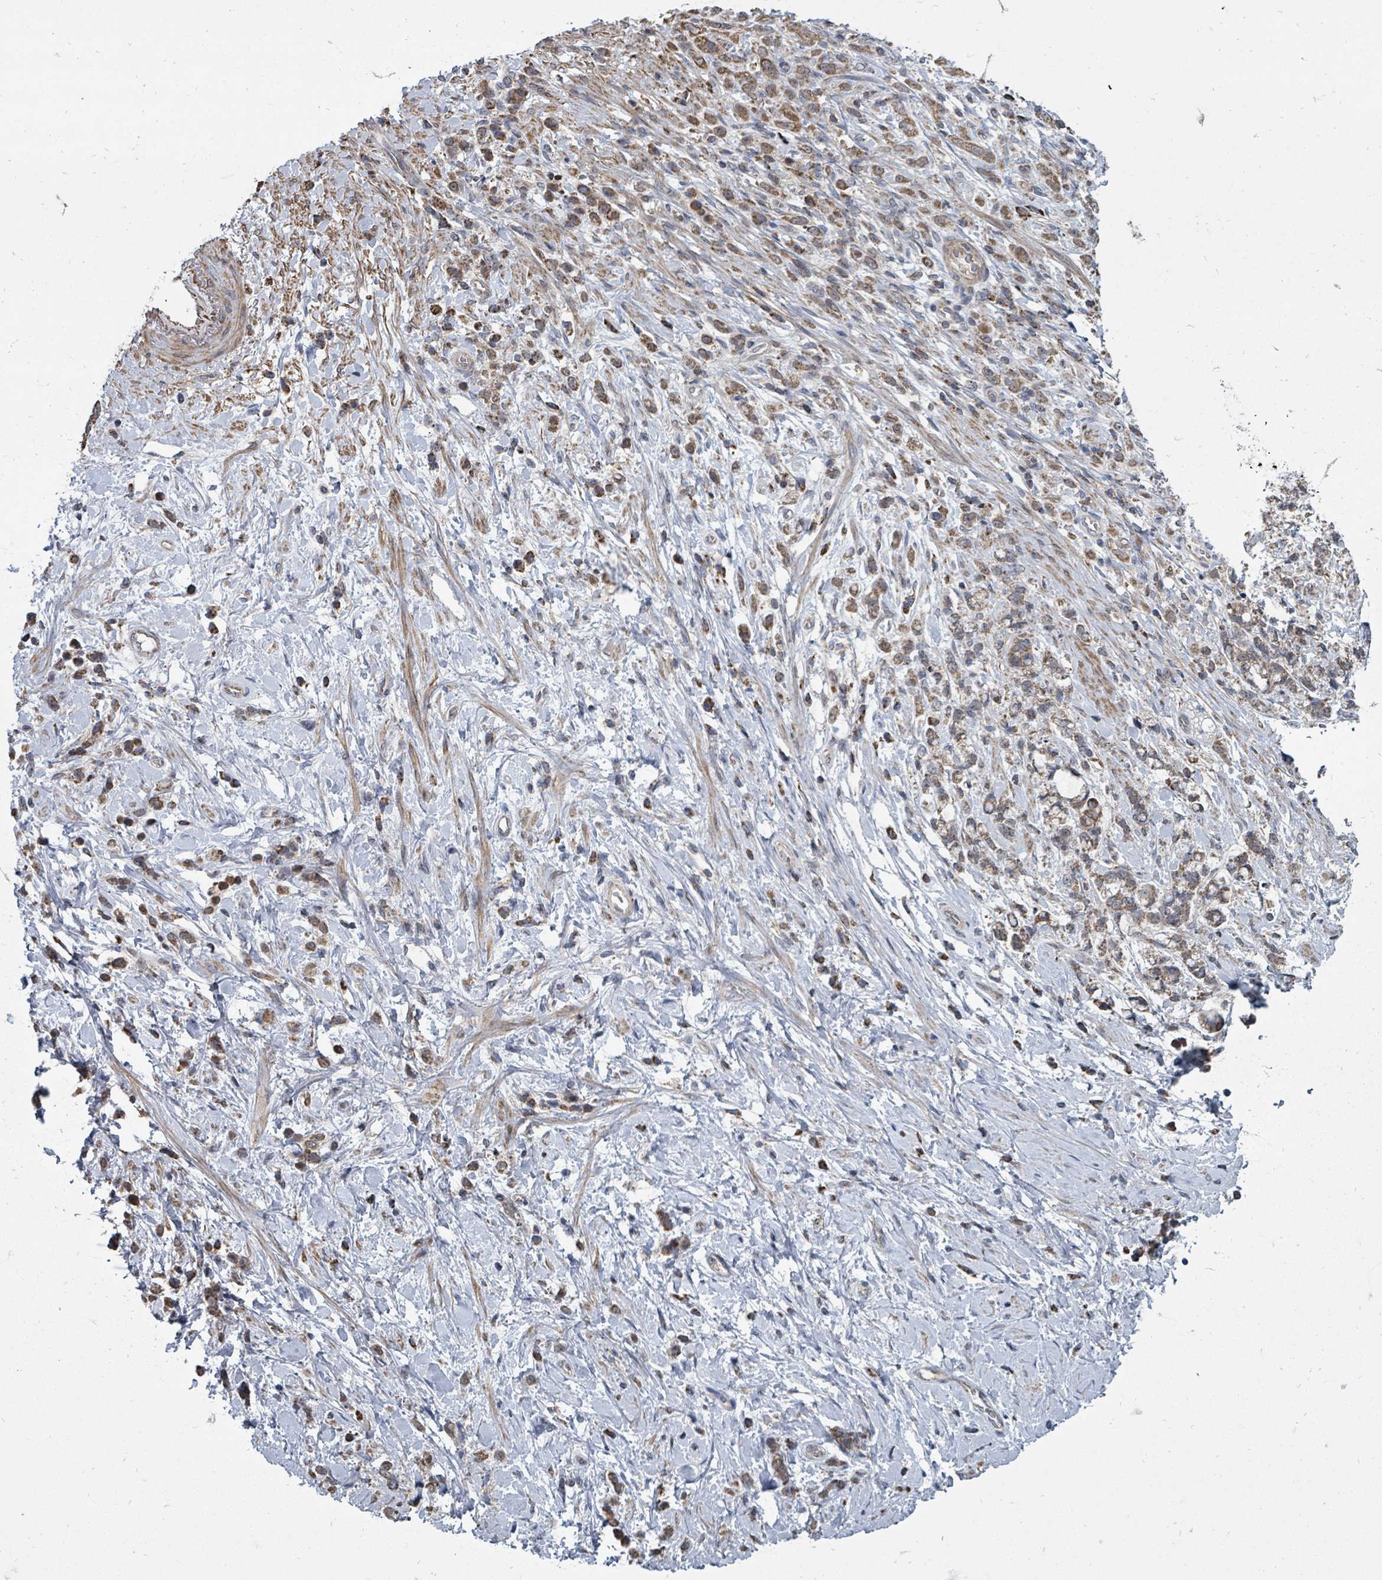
{"staining": {"intensity": "moderate", "quantity": ">75%", "location": "cytoplasmic/membranous"}, "tissue": "stomach cancer", "cell_type": "Tumor cells", "image_type": "cancer", "snomed": [{"axis": "morphology", "description": "Adenocarcinoma, NOS"}, {"axis": "topography", "description": "Stomach"}], "caption": "Protein expression analysis of human stomach adenocarcinoma reveals moderate cytoplasmic/membranous expression in approximately >75% of tumor cells. (brown staining indicates protein expression, while blue staining denotes nuclei).", "gene": "MAGOHB", "patient": {"sex": "female", "age": 60}}